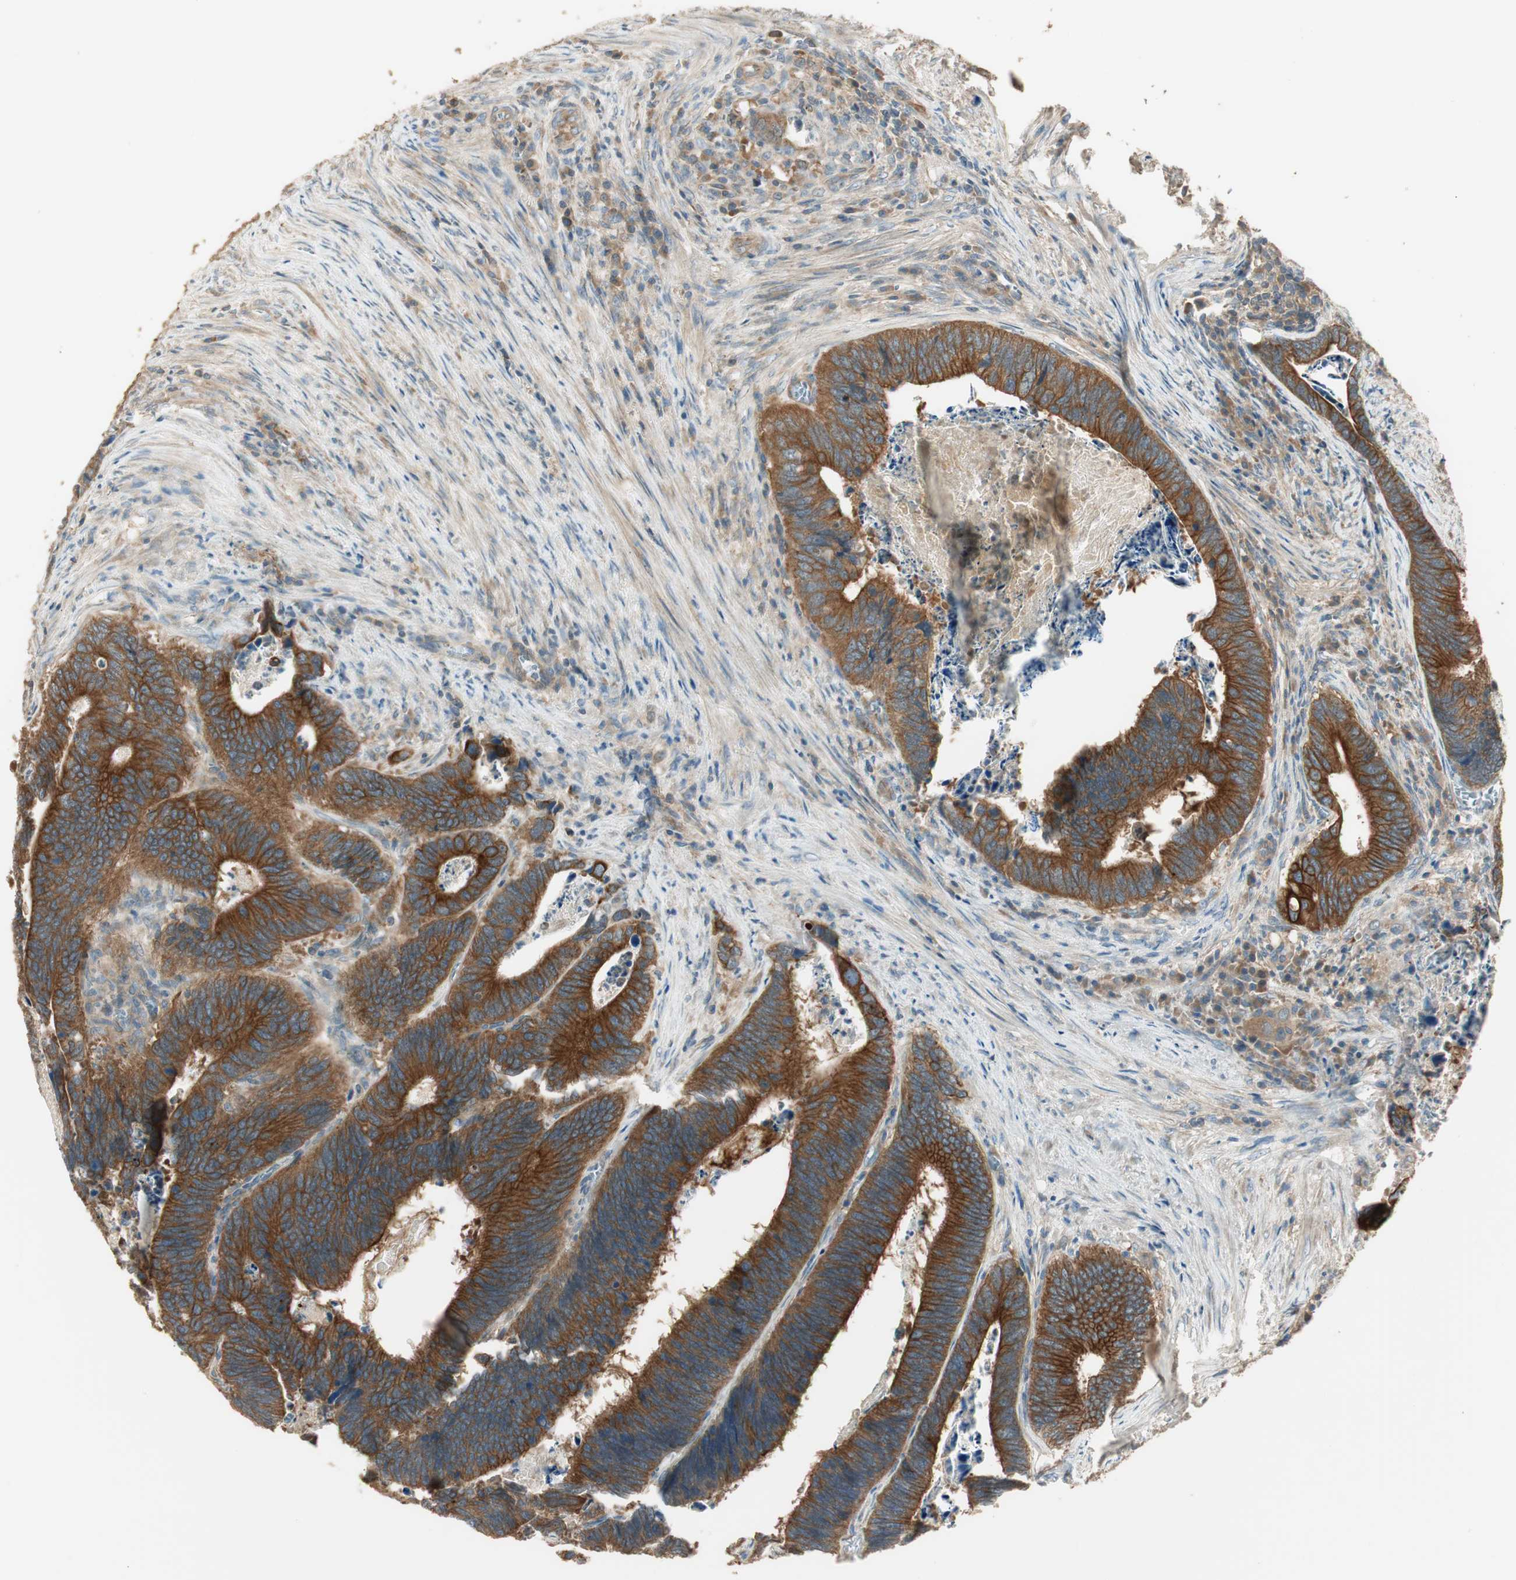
{"staining": {"intensity": "moderate", "quantity": ">75%", "location": "cytoplasmic/membranous"}, "tissue": "colorectal cancer", "cell_type": "Tumor cells", "image_type": "cancer", "snomed": [{"axis": "morphology", "description": "Adenocarcinoma, NOS"}, {"axis": "topography", "description": "Colon"}], "caption": "Colorectal cancer (adenocarcinoma) was stained to show a protein in brown. There is medium levels of moderate cytoplasmic/membranous staining in approximately >75% of tumor cells.", "gene": "PFDN5", "patient": {"sex": "male", "age": 72}}